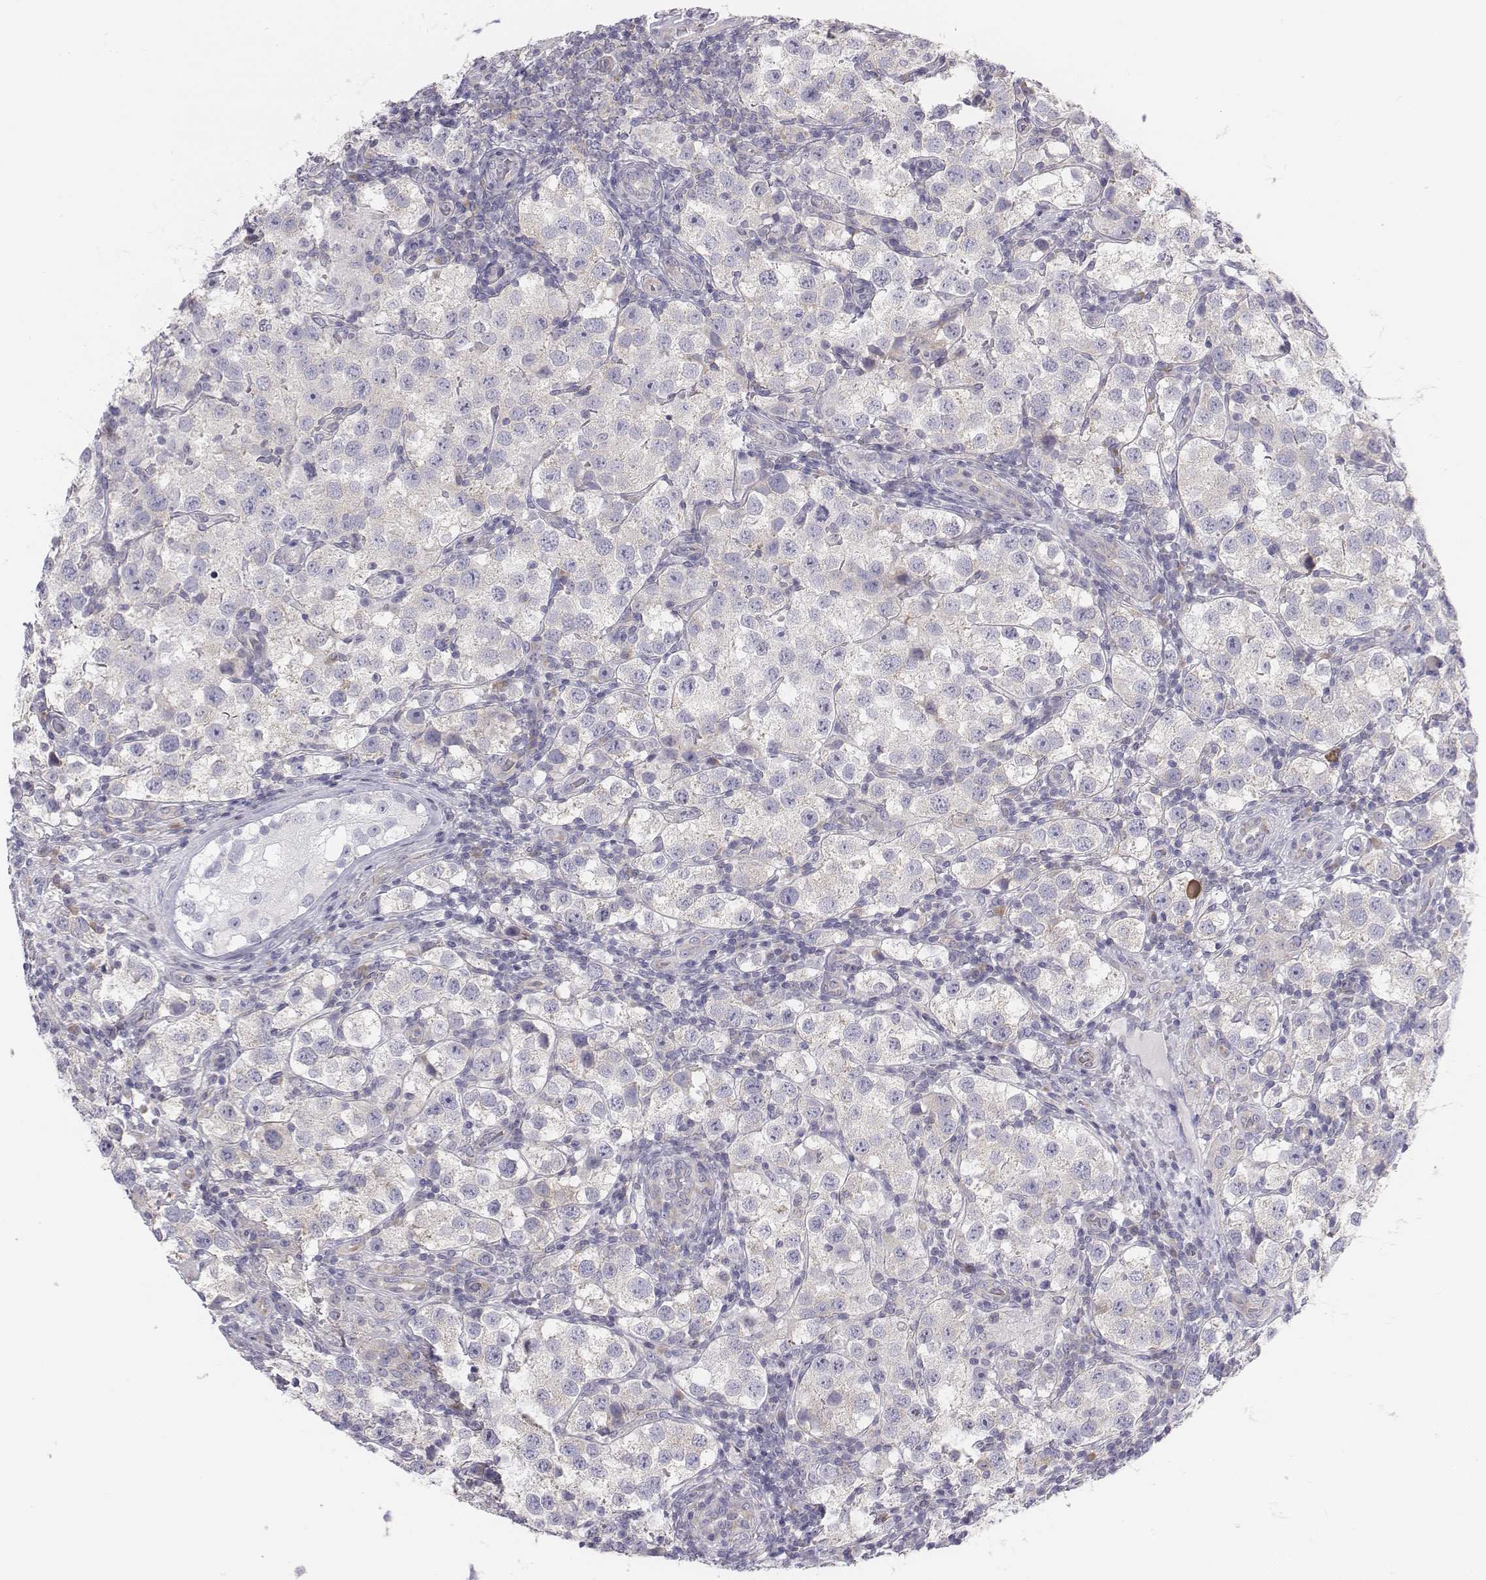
{"staining": {"intensity": "negative", "quantity": "none", "location": "none"}, "tissue": "testis cancer", "cell_type": "Tumor cells", "image_type": "cancer", "snomed": [{"axis": "morphology", "description": "Seminoma, NOS"}, {"axis": "topography", "description": "Testis"}], "caption": "Immunohistochemistry photomicrograph of human seminoma (testis) stained for a protein (brown), which demonstrates no expression in tumor cells.", "gene": "CHST14", "patient": {"sex": "male", "age": 37}}